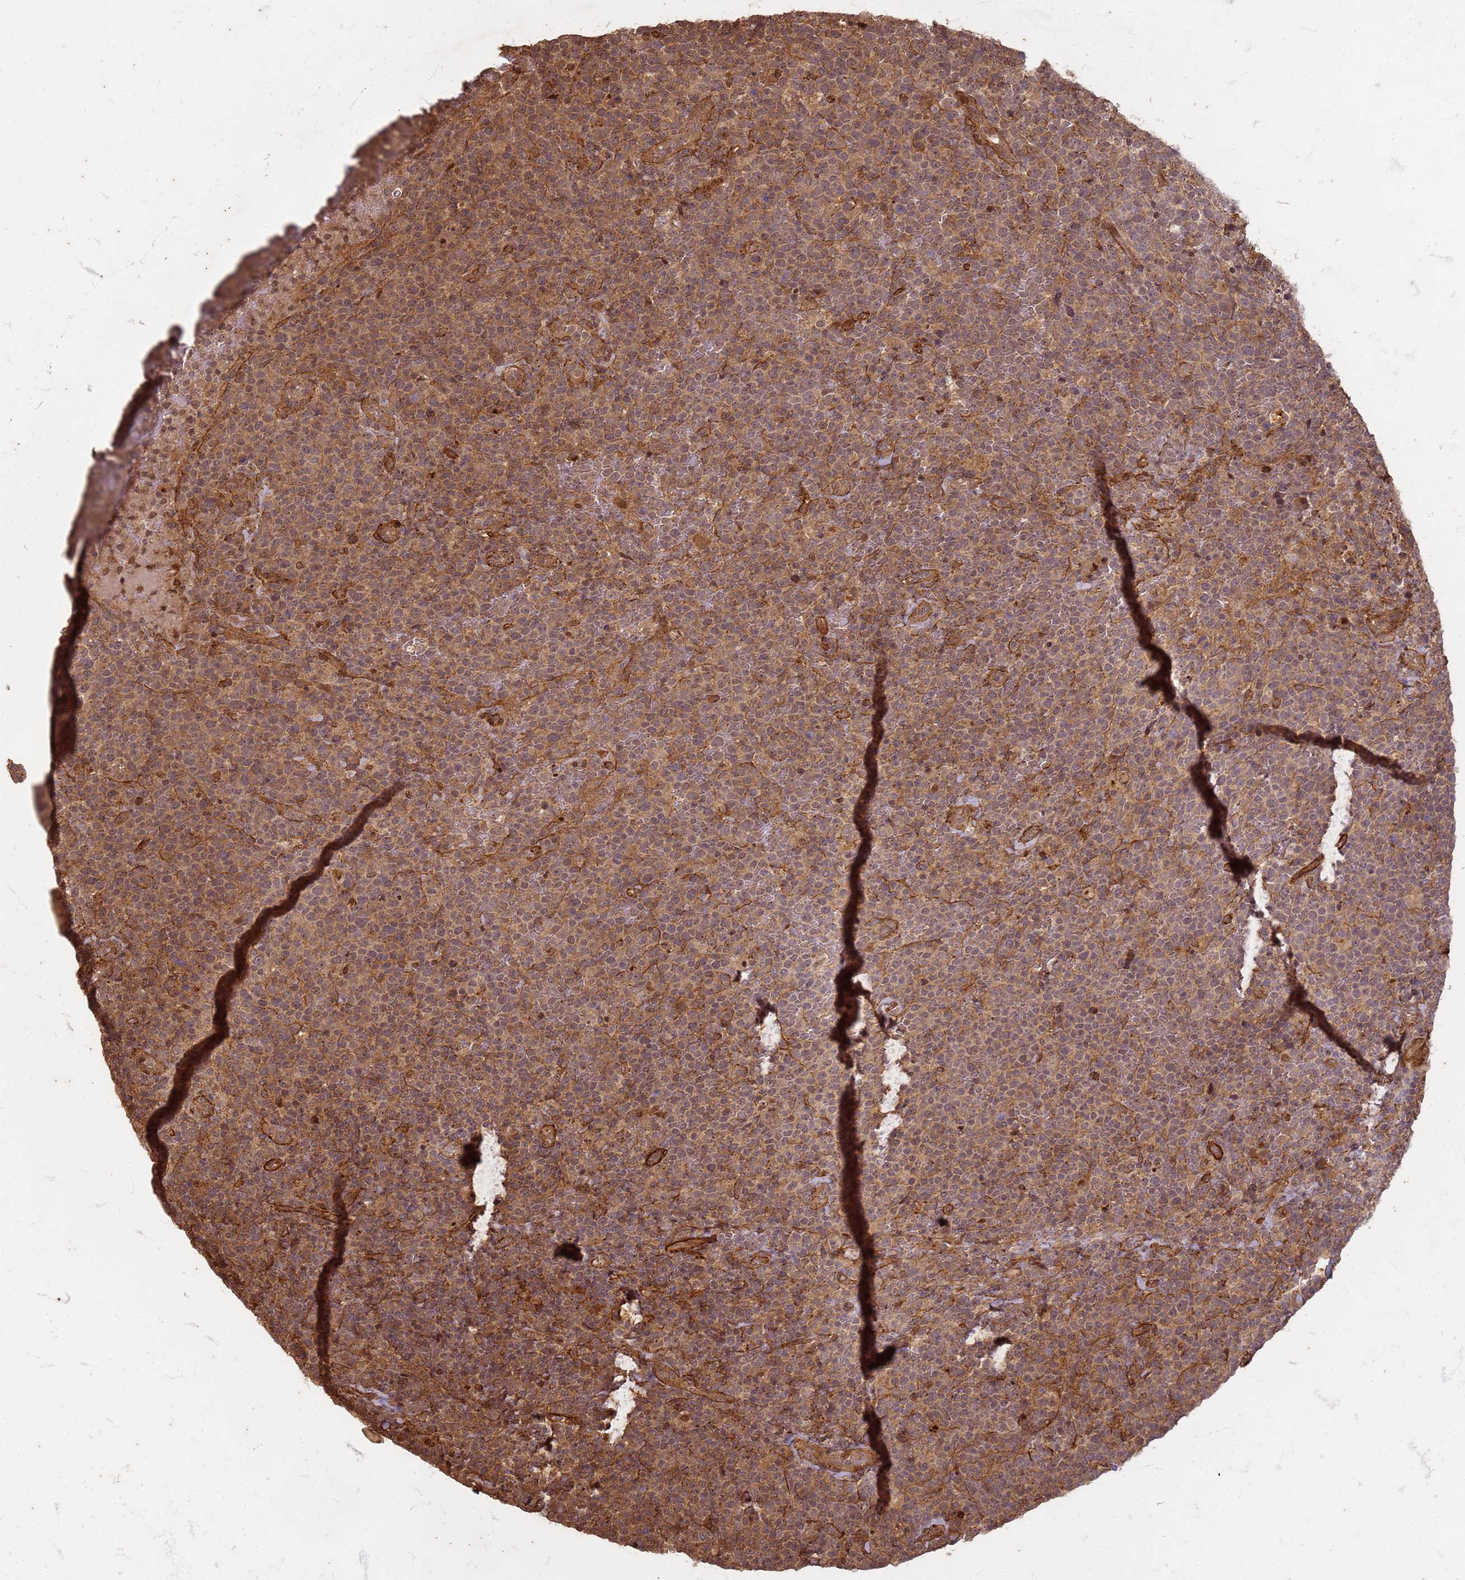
{"staining": {"intensity": "moderate", "quantity": "25%-75%", "location": "cytoplasmic/membranous,nuclear"}, "tissue": "lymphoma", "cell_type": "Tumor cells", "image_type": "cancer", "snomed": [{"axis": "morphology", "description": "Malignant lymphoma, non-Hodgkin's type, High grade"}, {"axis": "topography", "description": "Lymph node"}], "caption": "This image shows immunohistochemistry staining of human high-grade malignant lymphoma, non-Hodgkin's type, with medium moderate cytoplasmic/membranous and nuclear staining in about 25%-75% of tumor cells.", "gene": "KIF26A", "patient": {"sex": "male", "age": 61}}